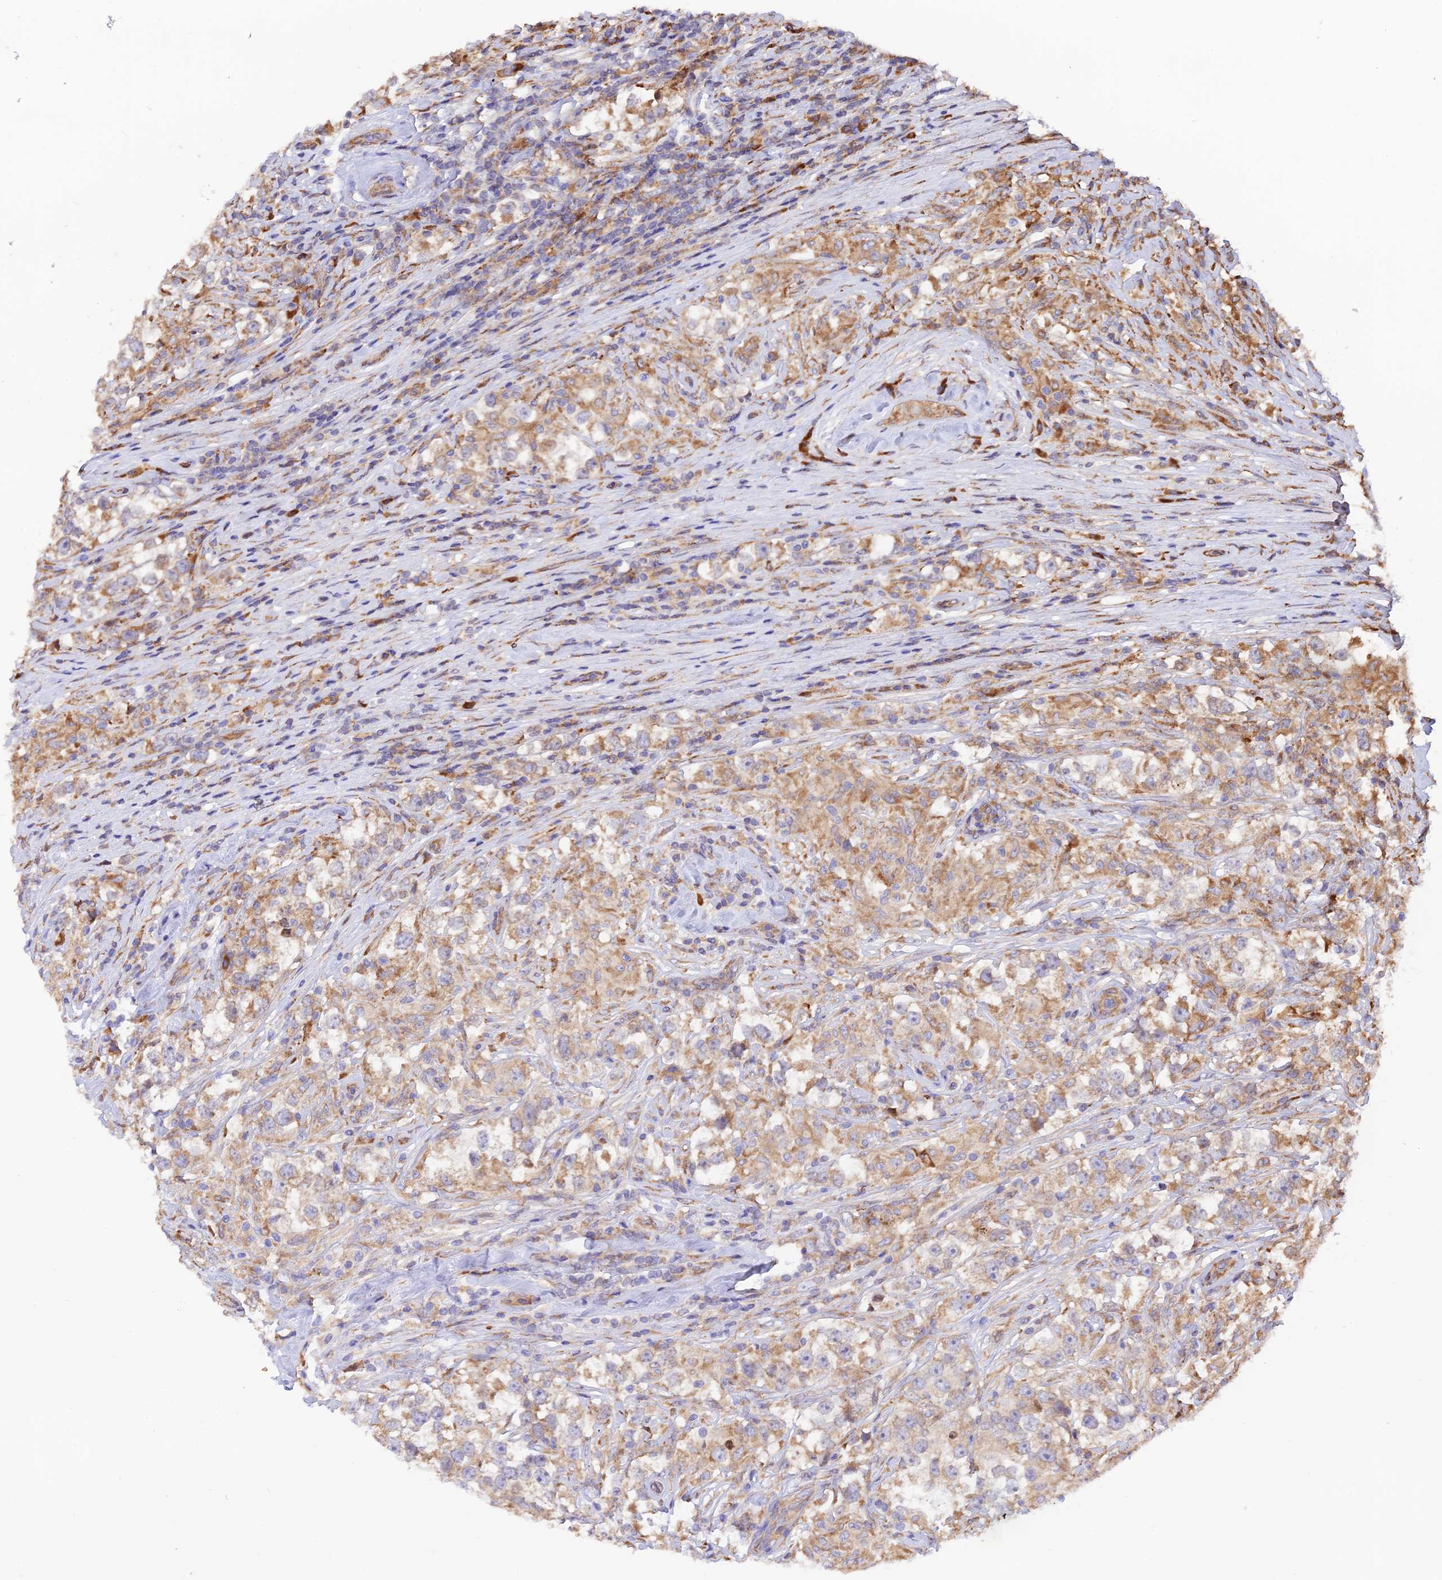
{"staining": {"intensity": "moderate", "quantity": ">75%", "location": "cytoplasmic/membranous"}, "tissue": "testis cancer", "cell_type": "Tumor cells", "image_type": "cancer", "snomed": [{"axis": "morphology", "description": "Seminoma, NOS"}, {"axis": "topography", "description": "Testis"}], "caption": "Protein expression analysis of testis seminoma exhibits moderate cytoplasmic/membranous expression in approximately >75% of tumor cells. (DAB IHC with brightfield microscopy, high magnification).", "gene": "RPL5", "patient": {"sex": "male", "age": 46}}